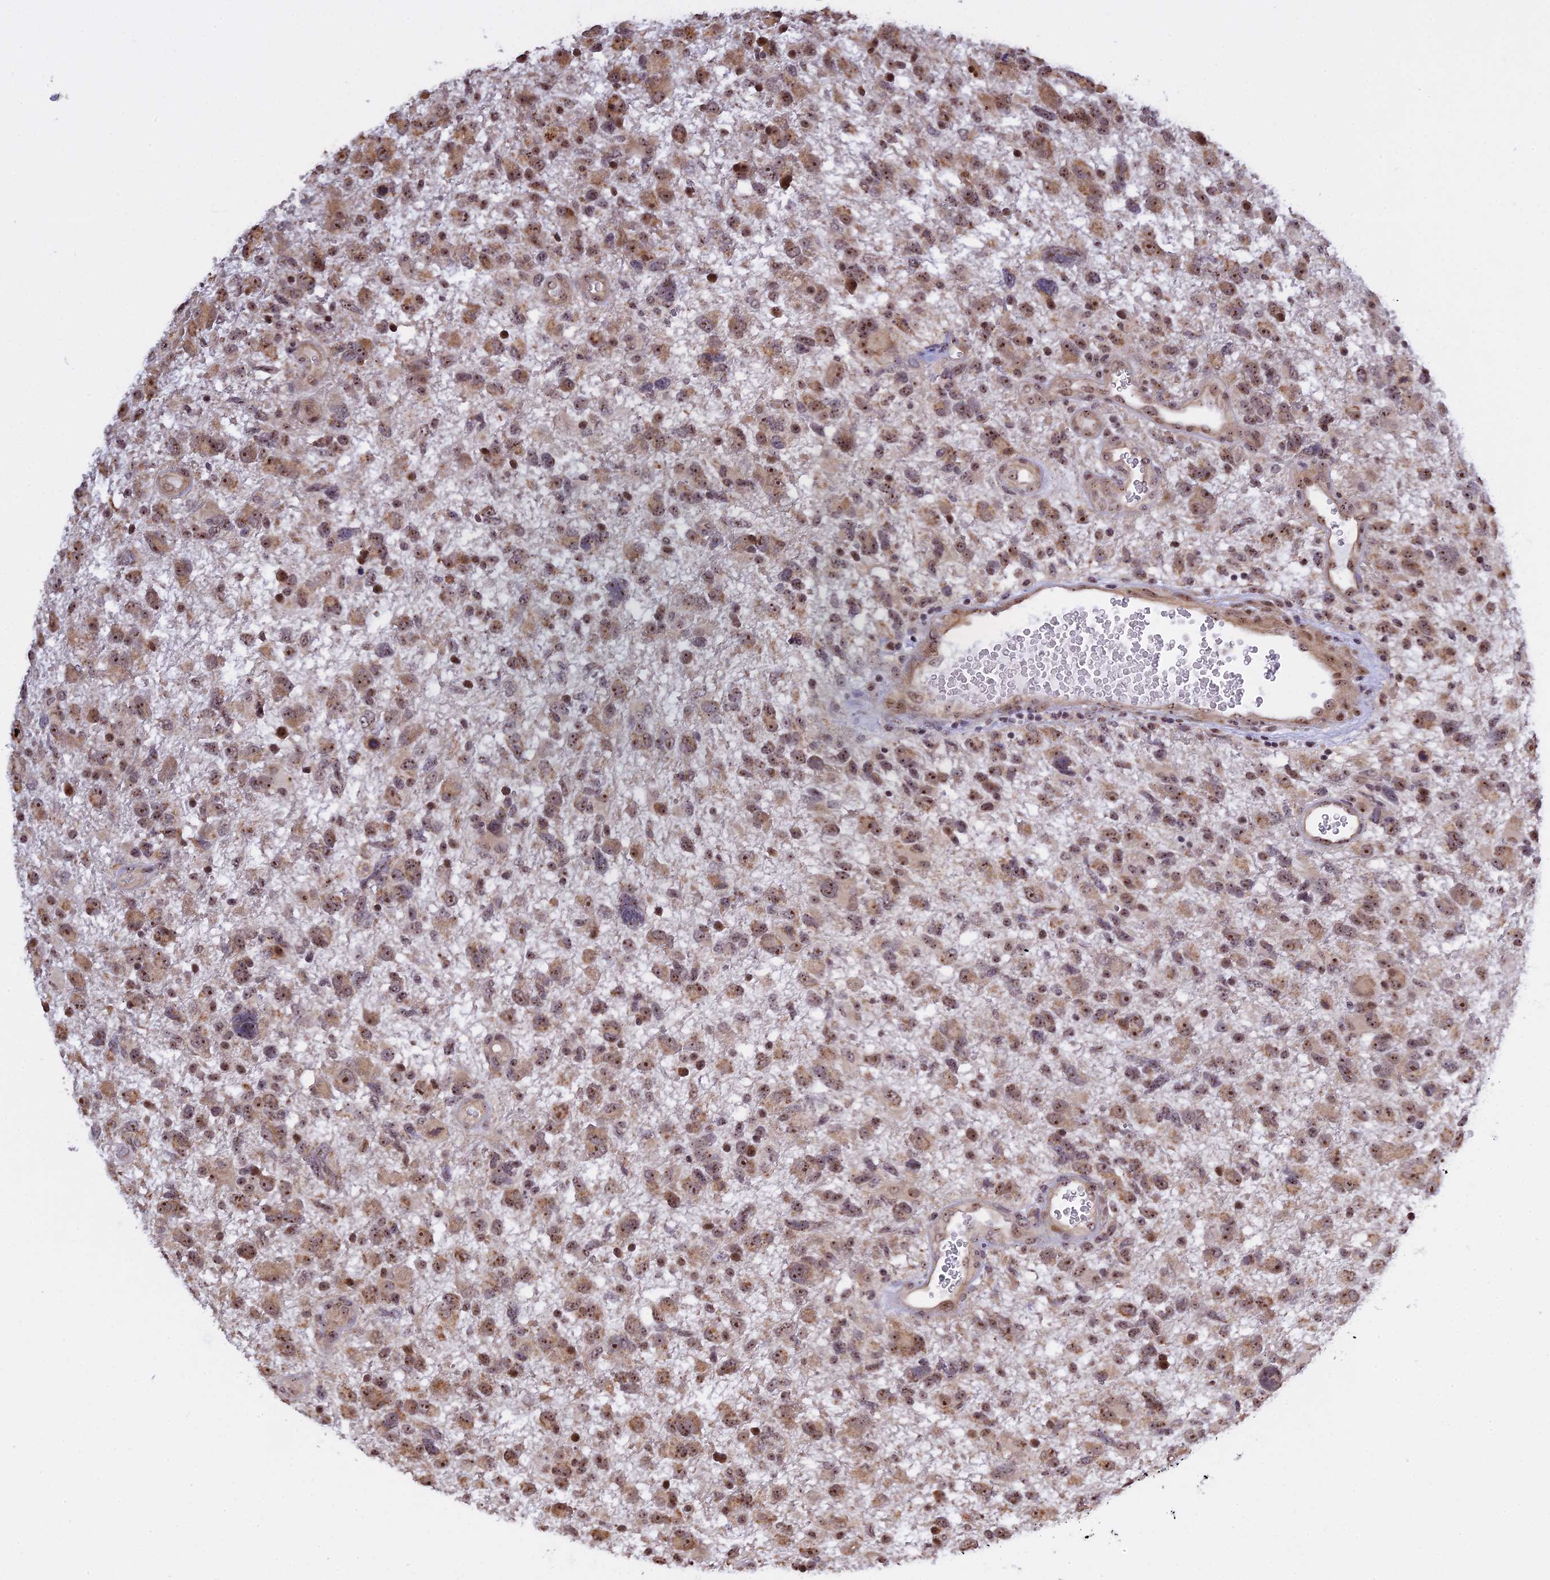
{"staining": {"intensity": "moderate", "quantity": ">75%", "location": "nuclear"}, "tissue": "glioma", "cell_type": "Tumor cells", "image_type": "cancer", "snomed": [{"axis": "morphology", "description": "Glioma, malignant, High grade"}, {"axis": "topography", "description": "Brain"}], "caption": "Glioma stained with a protein marker demonstrates moderate staining in tumor cells.", "gene": "MGA", "patient": {"sex": "male", "age": 61}}